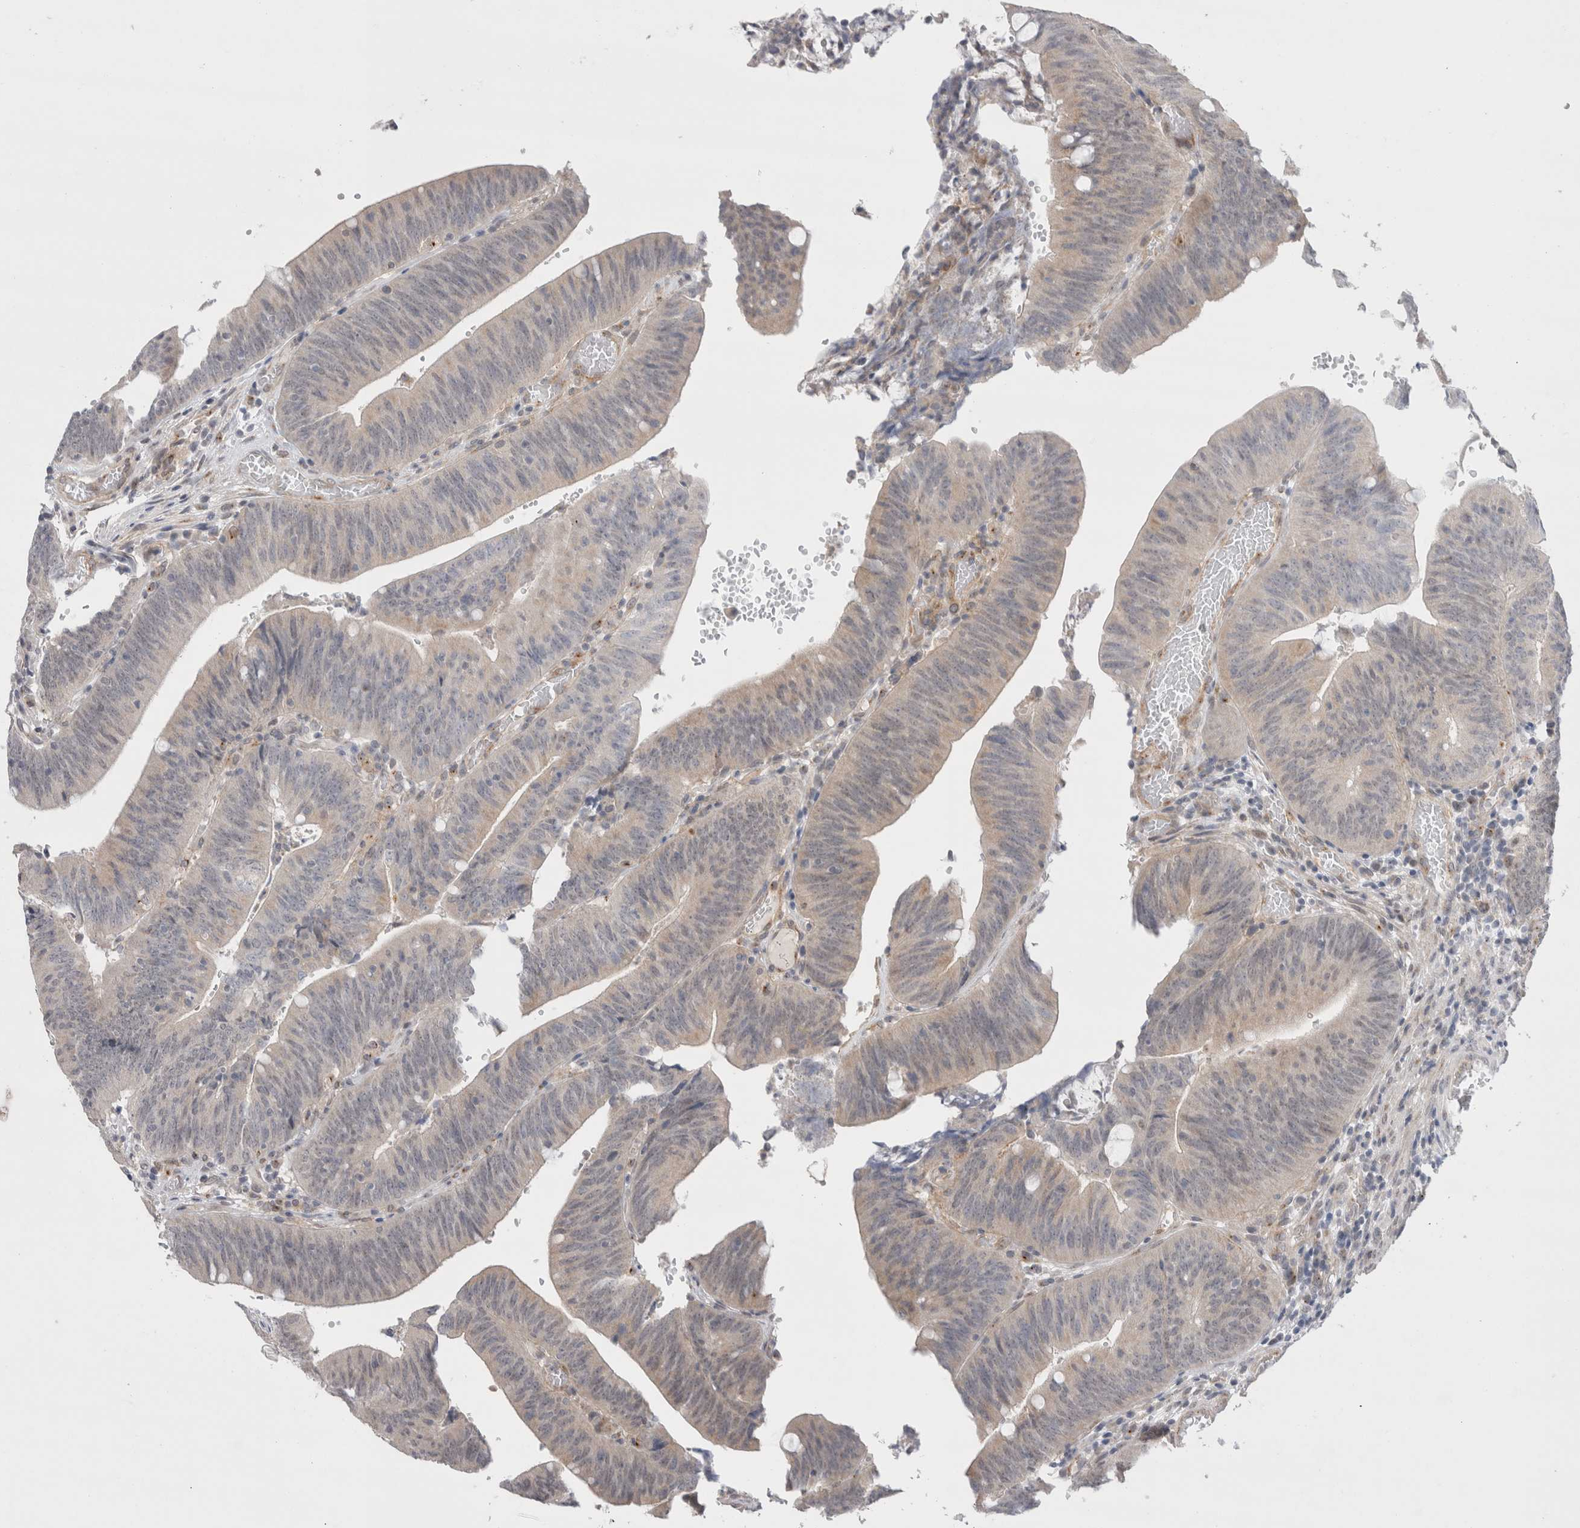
{"staining": {"intensity": "weak", "quantity": "<25%", "location": "cytoplasmic/membranous"}, "tissue": "colorectal cancer", "cell_type": "Tumor cells", "image_type": "cancer", "snomed": [{"axis": "morphology", "description": "Normal tissue, NOS"}, {"axis": "morphology", "description": "Adenocarcinoma, NOS"}, {"axis": "topography", "description": "Rectum"}], "caption": "This is an immunohistochemistry image of human colorectal cancer (adenocarcinoma). There is no staining in tumor cells.", "gene": "BICD2", "patient": {"sex": "female", "age": 66}}